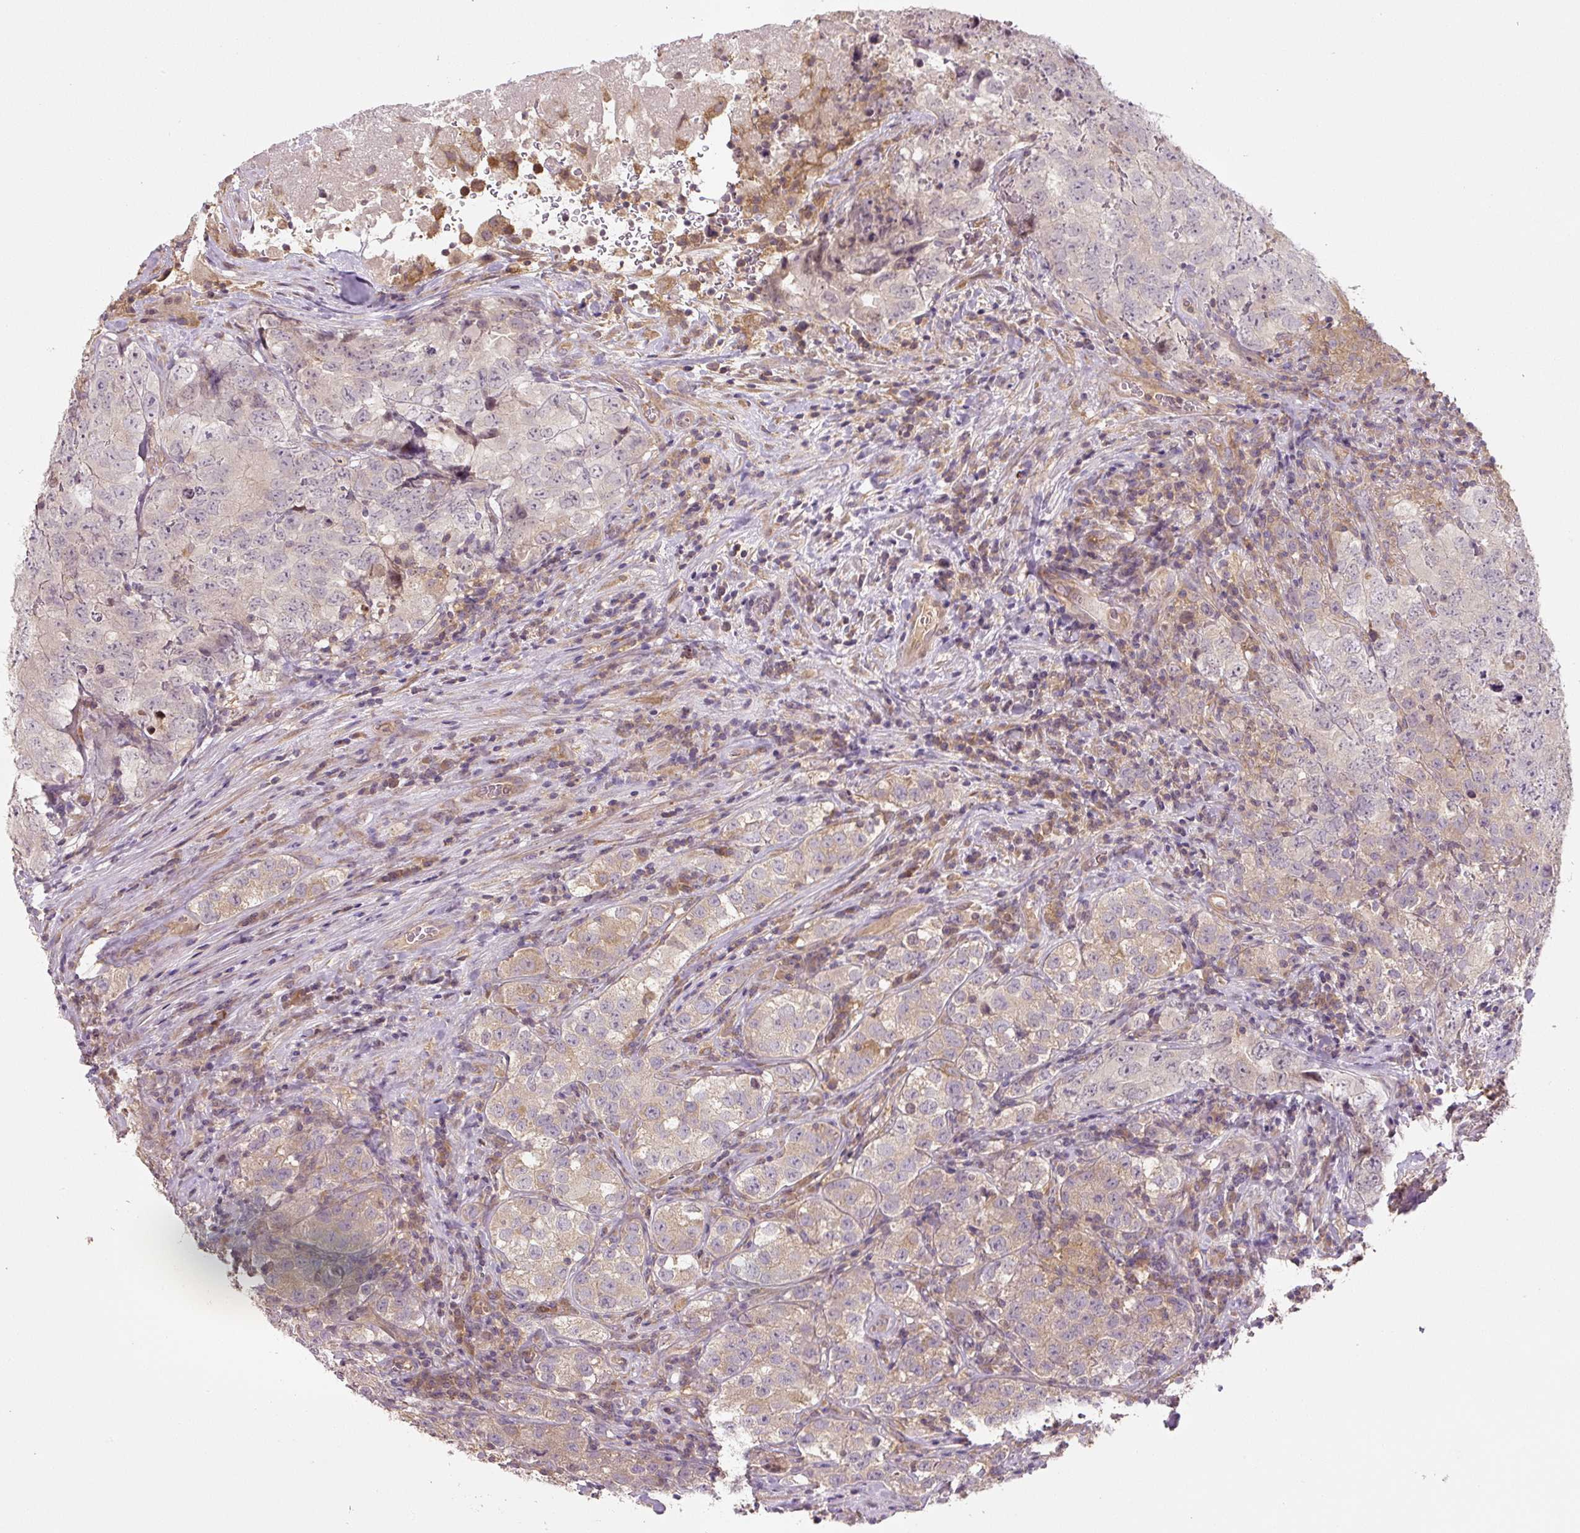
{"staining": {"intensity": "weak", "quantity": "25%-75%", "location": "cytoplasmic/membranous"}, "tissue": "testis cancer", "cell_type": "Tumor cells", "image_type": "cancer", "snomed": [{"axis": "morphology", "description": "Seminoma, NOS"}, {"axis": "morphology", "description": "Carcinoma, Embryonal, NOS"}, {"axis": "topography", "description": "Testis"}], "caption": "Protein expression by immunohistochemistry exhibits weak cytoplasmic/membranous positivity in about 25%-75% of tumor cells in testis cancer (embryonal carcinoma). The protein of interest is stained brown, and the nuclei are stained in blue (DAB IHC with brightfield microscopy, high magnification).", "gene": "C2orf73", "patient": {"sex": "male", "age": 43}}